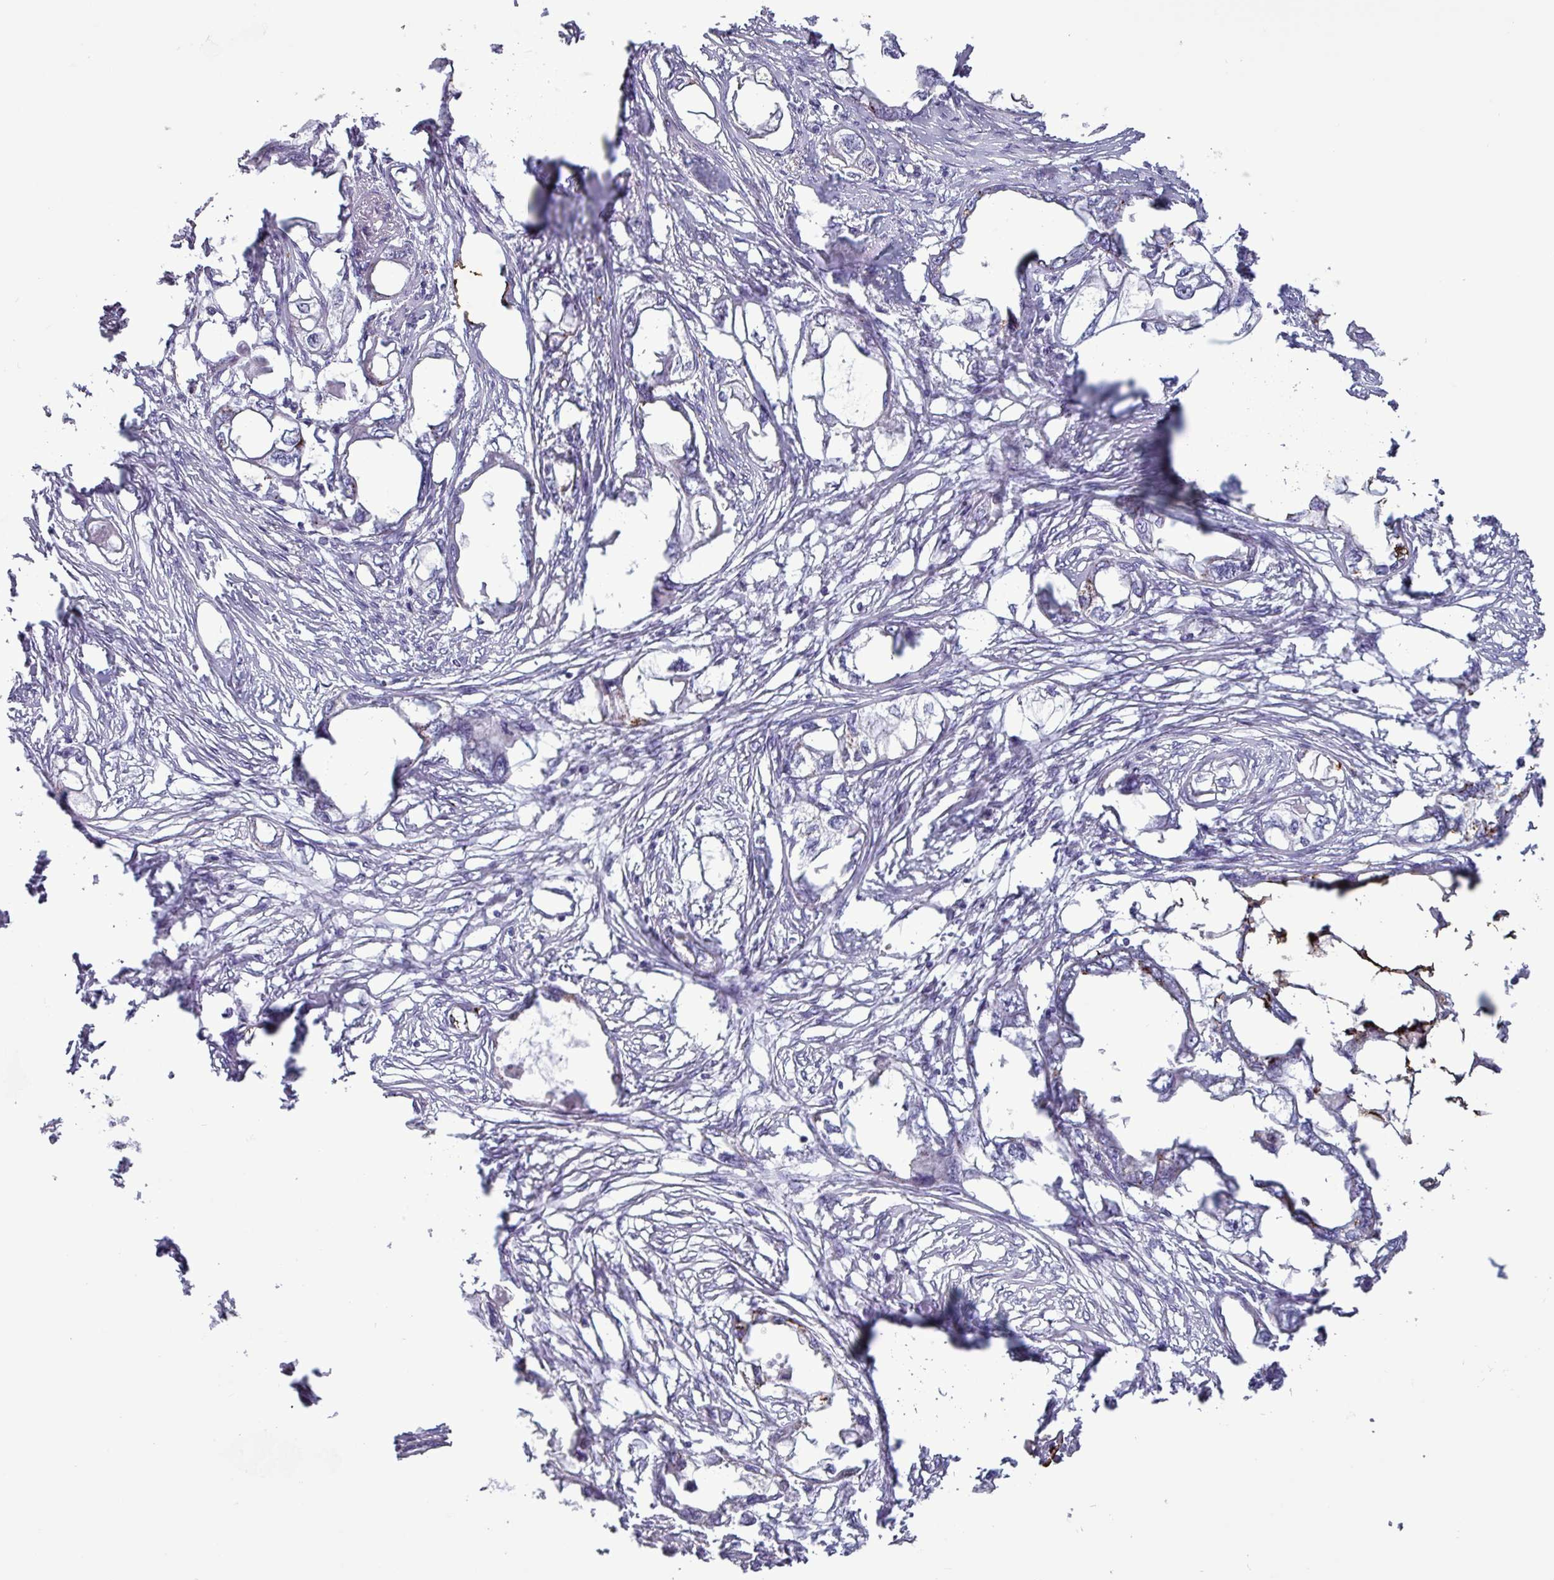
{"staining": {"intensity": "negative", "quantity": "none", "location": "none"}, "tissue": "endometrial cancer", "cell_type": "Tumor cells", "image_type": "cancer", "snomed": [{"axis": "morphology", "description": "Adenocarcinoma, NOS"}, {"axis": "morphology", "description": "Adenocarcinoma, metastatic, NOS"}, {"axis": "topography", "description": "Adipose tissue"}, {"axis": "topography", "description": "Endometrium"}], "caption": "The micrograph shows no staining of tumor cells in endometrial cancer (adenocarcinoma). (Brightfield microscopy of DAB immunohistochemistry (IHC) at high magnification).", "gene": "PLIN2", "patient": {"sex": "female", "age": 67}}